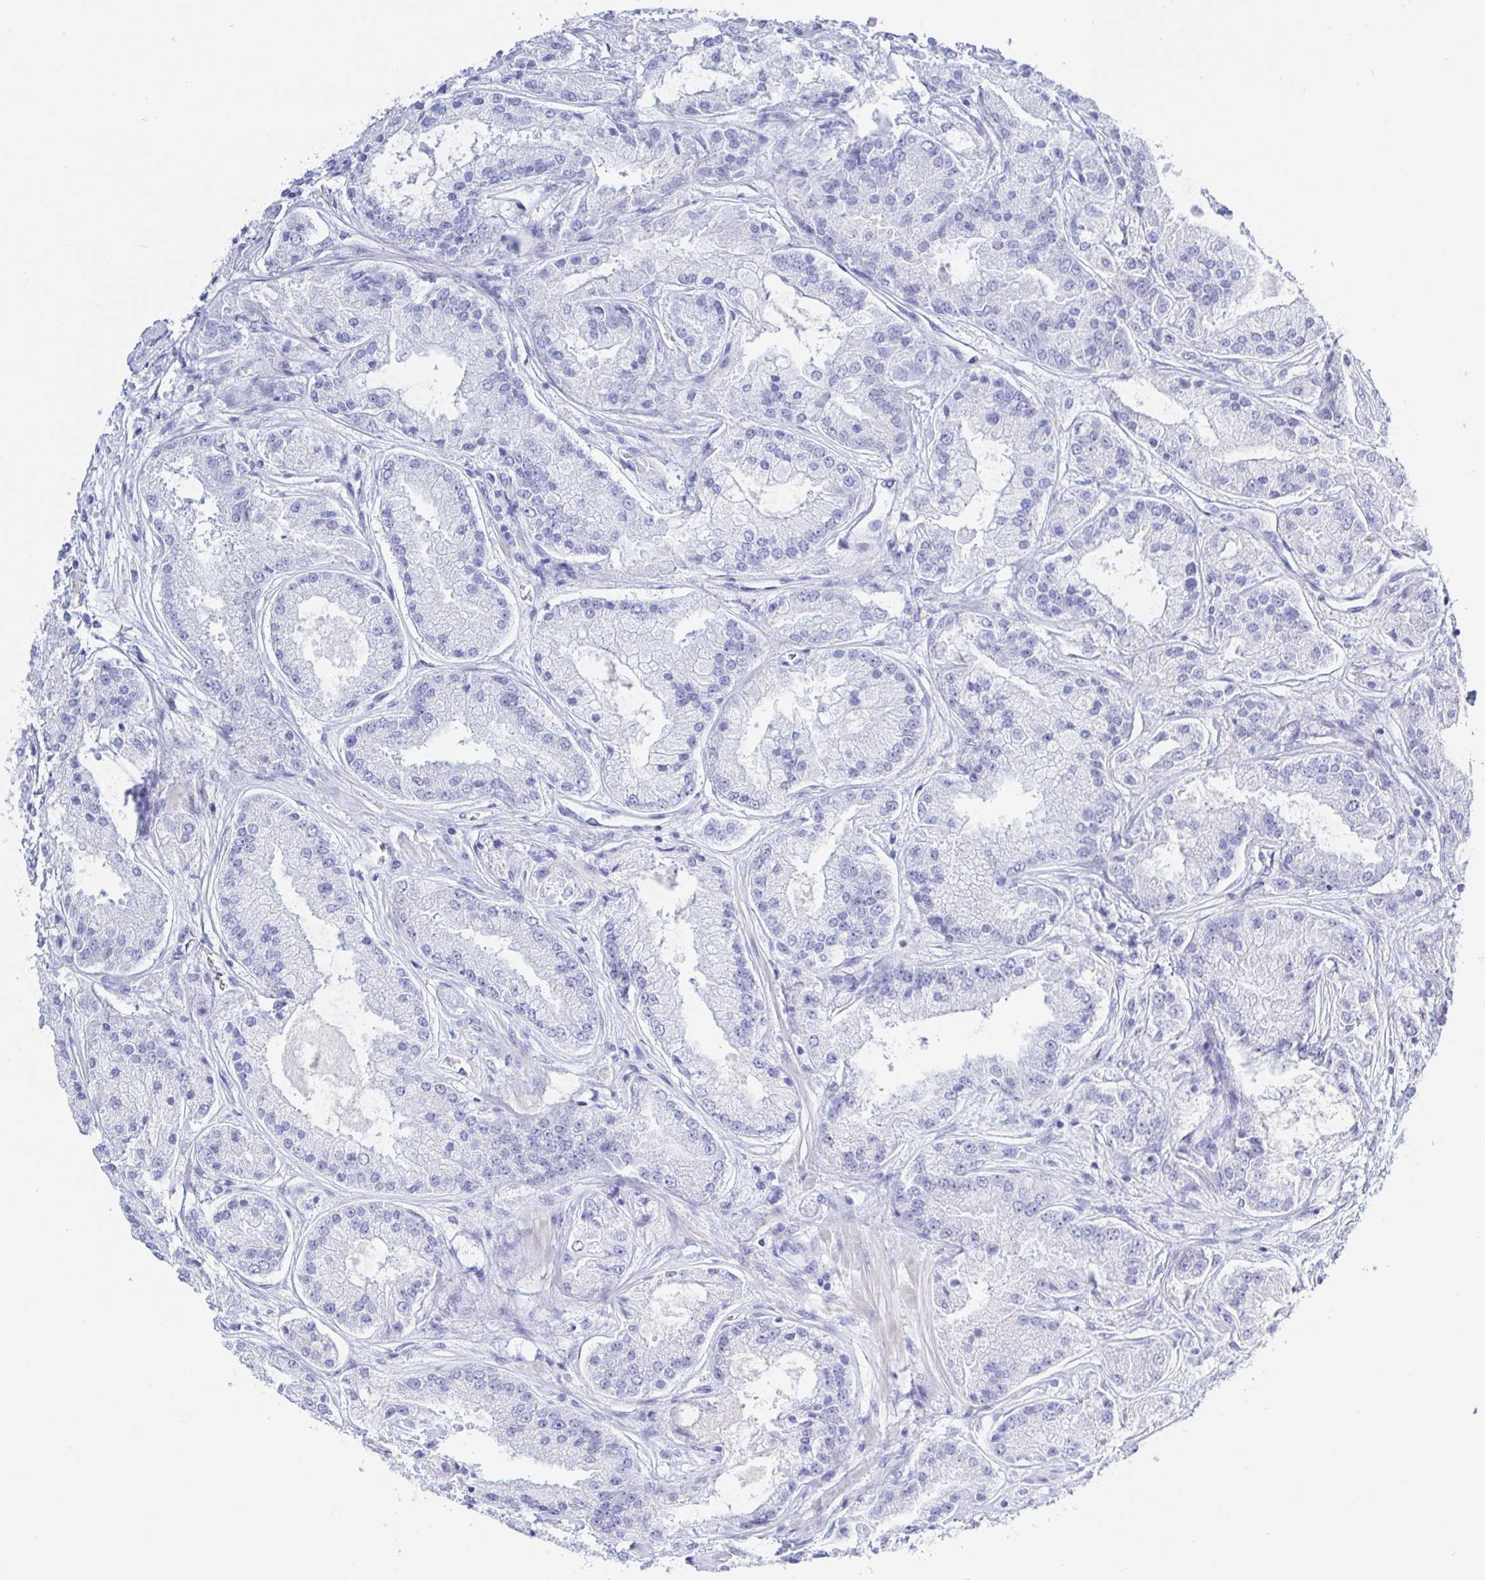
{"staining": {"intensity": "negative", "quantity": "none", "location": "none"}, "tissue": "prostate cancer", "cell_type": "Tumor cells", "image_type": "cancer", "snomed": [{"axis": "morphology", "description": "Adenocarcinoma, High grade"}, {"axis": "topography", "description": "Prostate"}], "caption": "IHC micrograph of neoplastic tissue: prostate cancer stained with DAB displays no significant protein staining in tumor cells.", "gene": "KCNH6", "patient": {"sex": "male", "age": 67}}